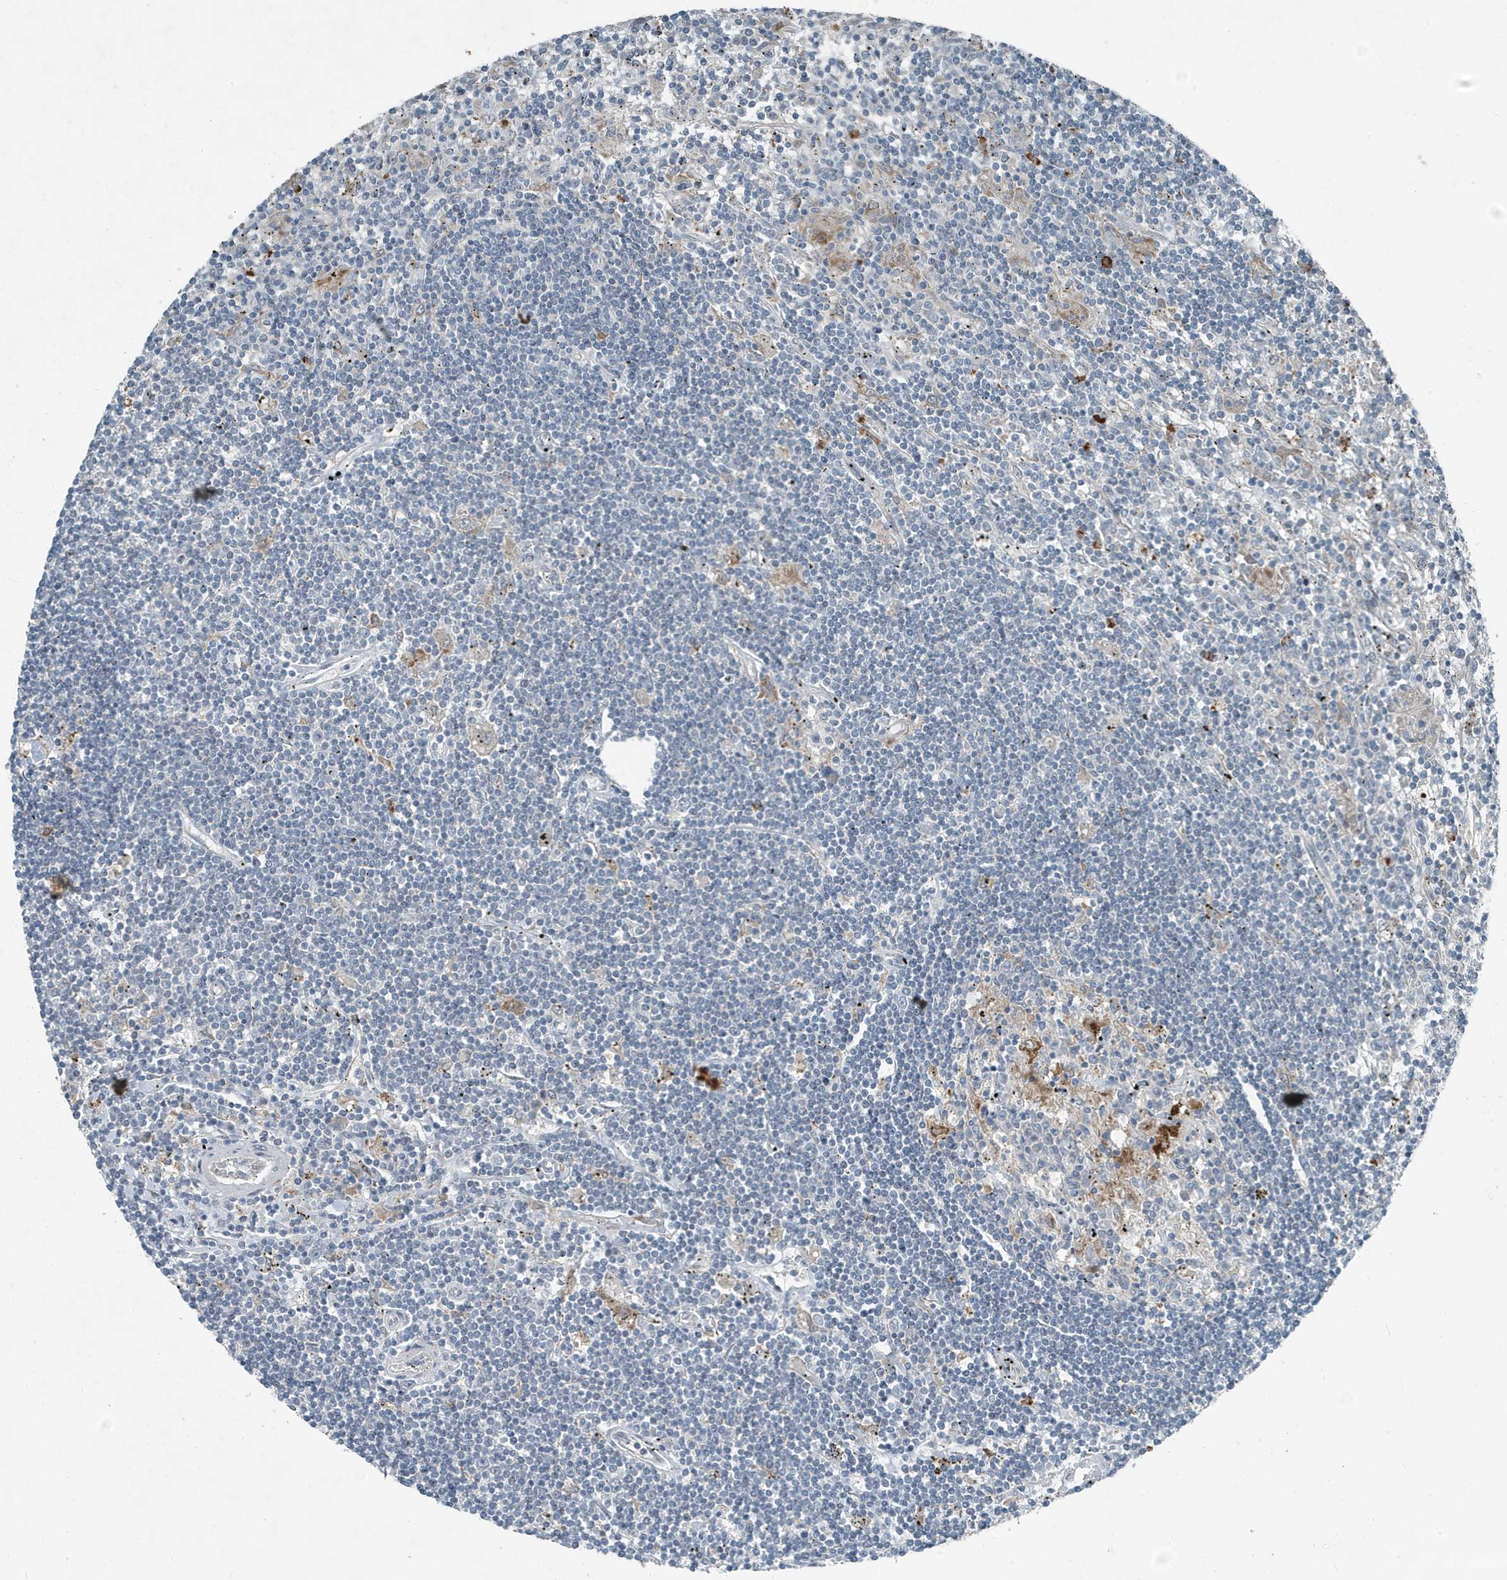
{"staining": {"intensity": "negative", "quantity": "none", "location": "none"}, "tissue": "lymphoma", "cell_type": "Tumor cells", "image_type": "cancer", "snomed": [{"axis": "morphology", "description": "Malignant lymphoma, non-Hodgkin's type, Low grade"}, {"axis": "topography", "description": "Spleen"}], "caption": "A photomicrograph of human low-grade malignant lymphoma, non-Hodgkin's type is negative for staining in tumor cells.", "gene": "DAPP1", "patient": {"sex": "male", "age": 76}}